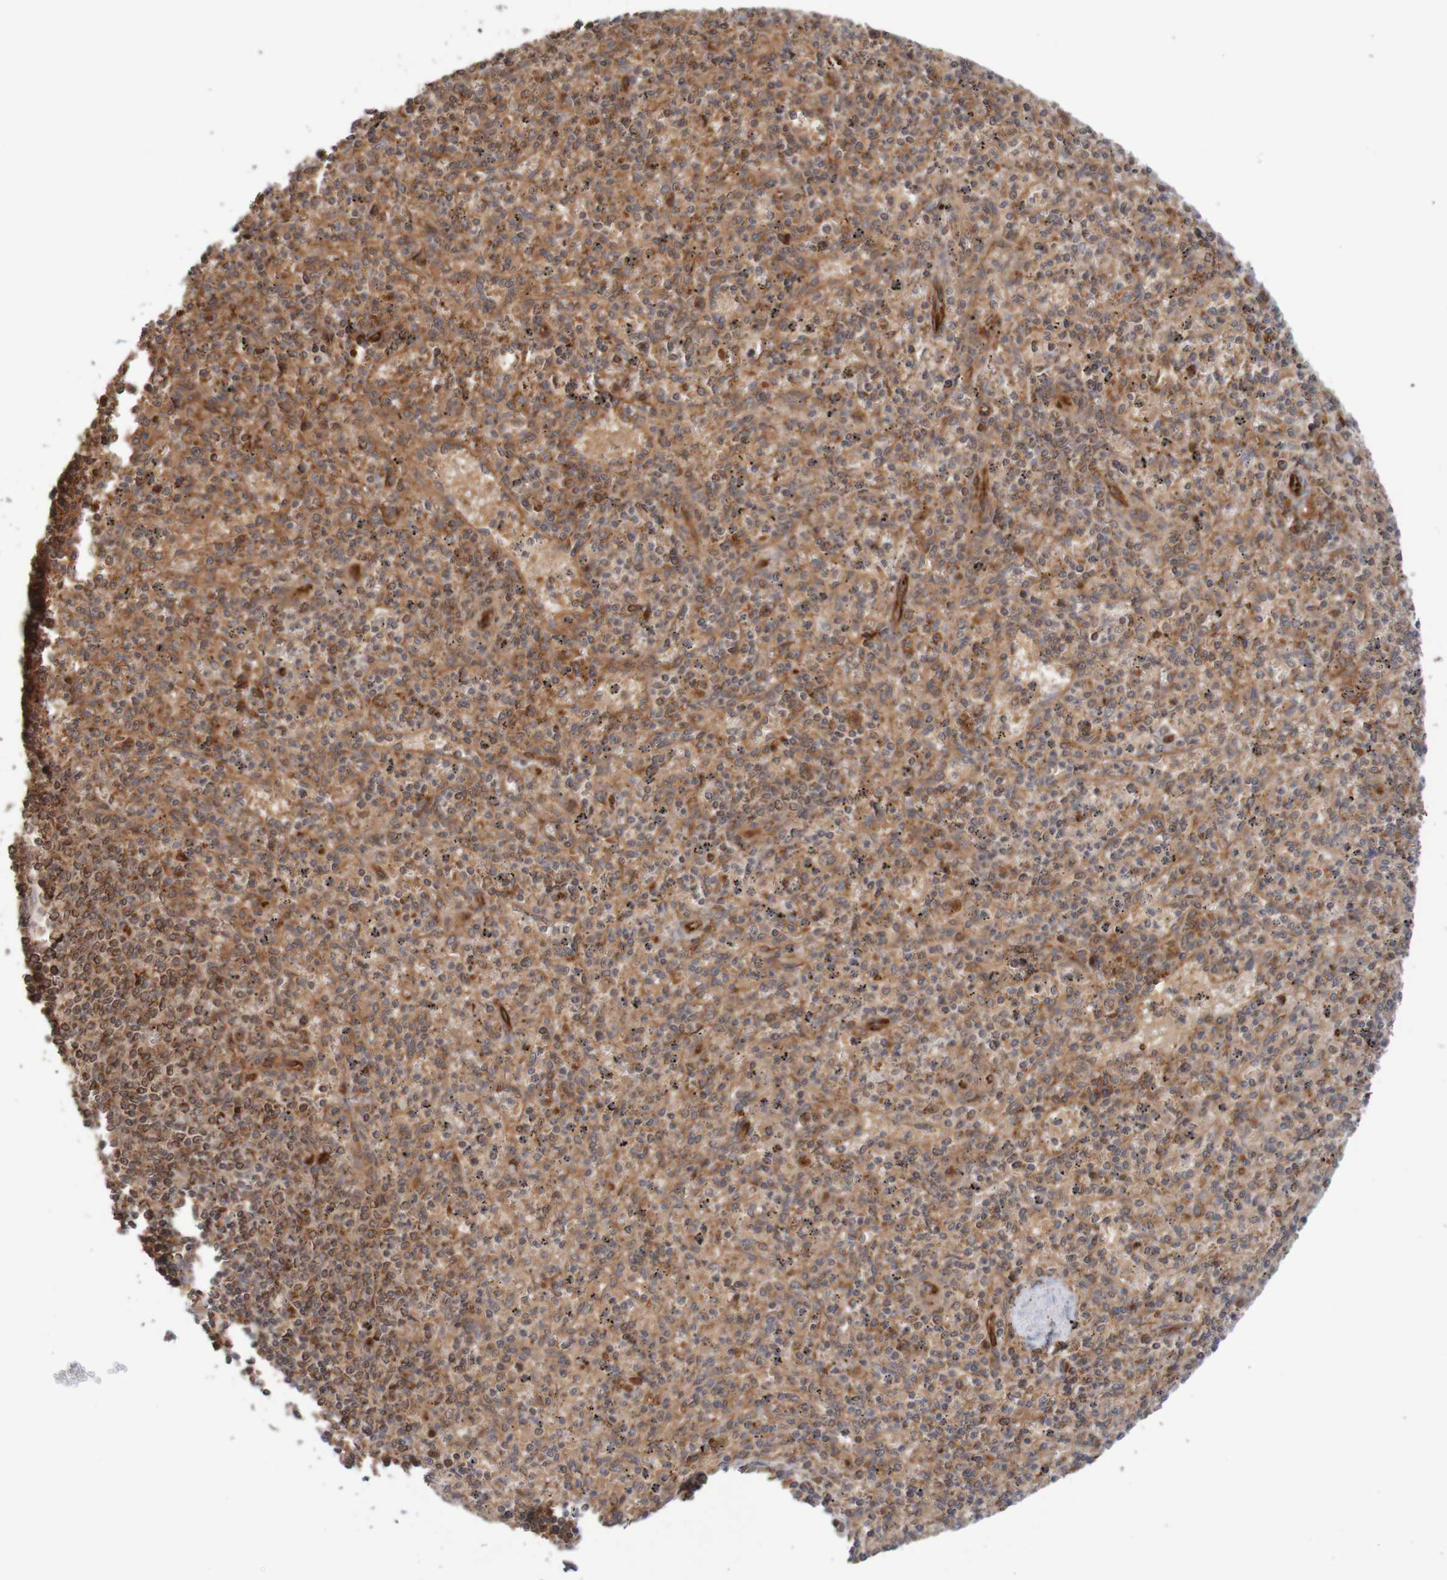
{"staining": {"intensity": "strong", "quantity": ">75%", "location": "cytoplasmic/membranous"}, "tissue": "spleen", "cell_type": "Cells in red pulp", "image_type": "normal", "snomed": [{"axis": "morphology", "description": "Normal tissue, NOS"}, {"axis": "topography", "description": "Spleen"}], "caption": "Brown immunohistochemical staining in benign human spleen displays strong cytoplasmic/membranous staining in approximately >75% of cells in red pulp.", "gene": "MRPL52", "patient": {"sex": "male", "age": 72}}